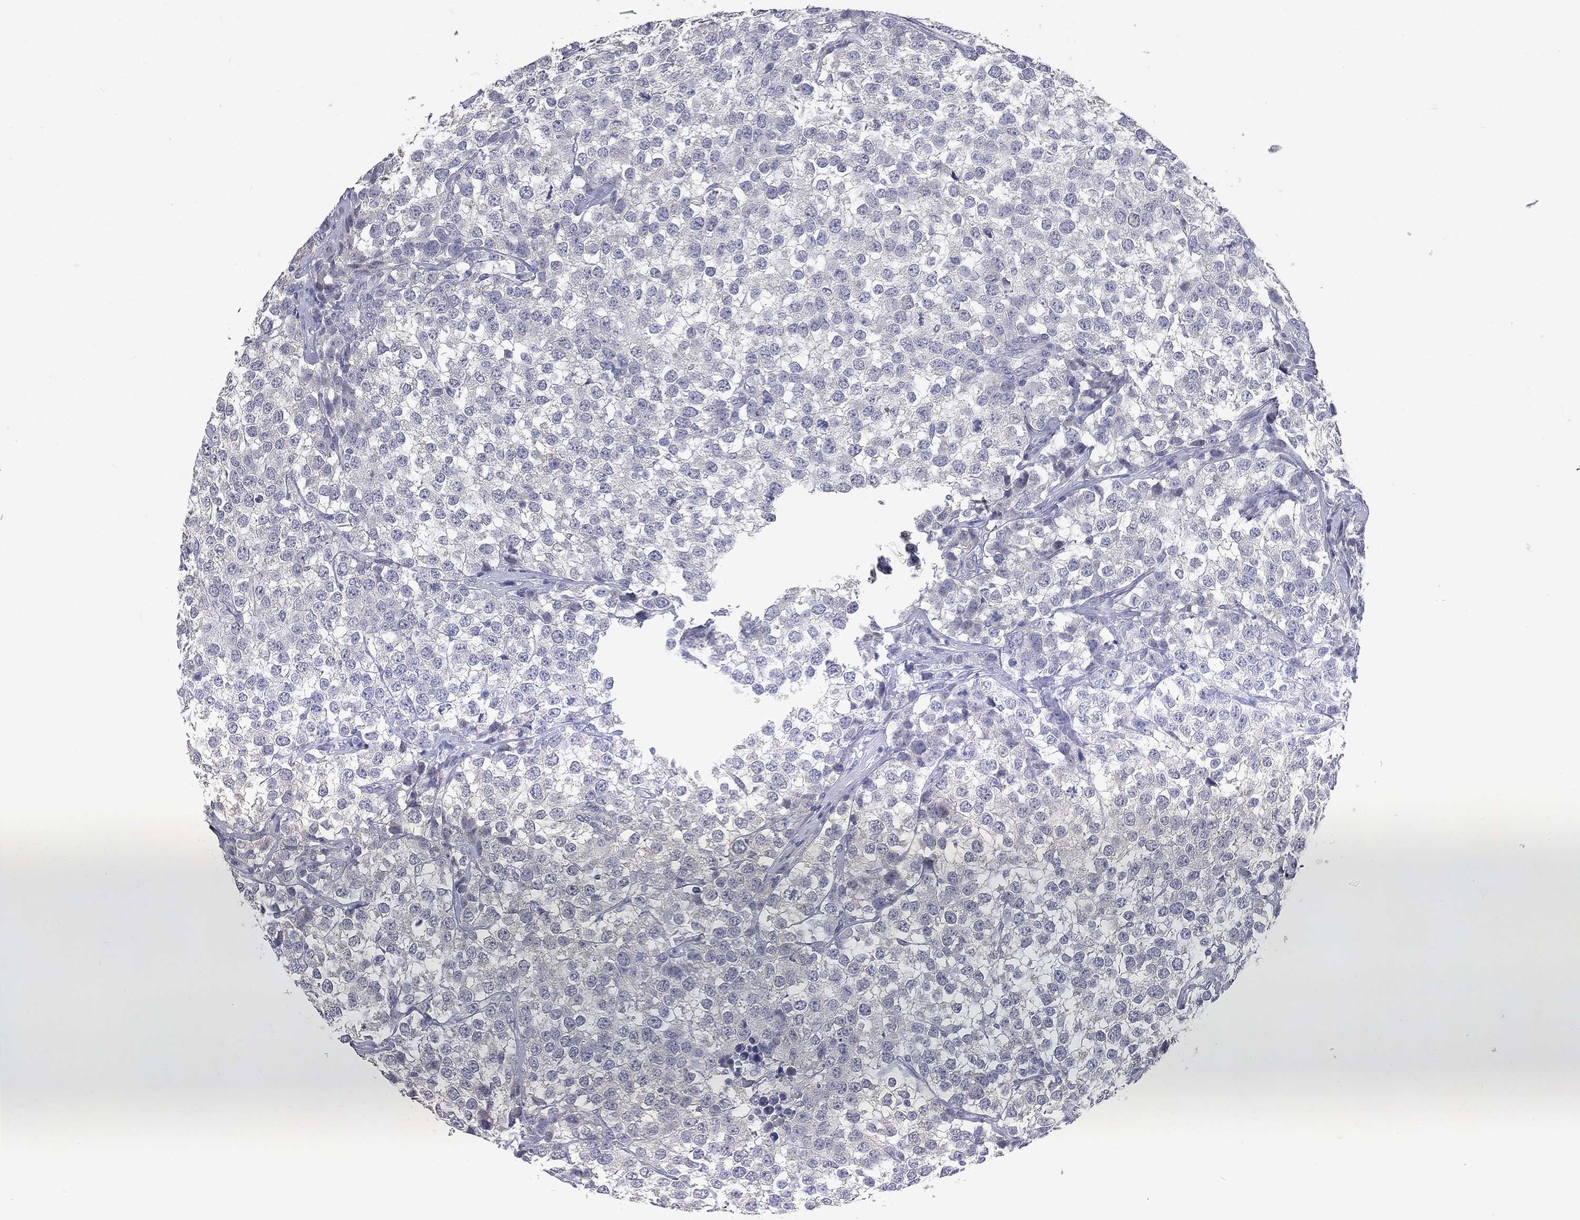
{"staining": {"intensity": "negative", "quantity": "none", "location": "none"}, "tissue": "testis cancer", "cell_type": "Tumor cells", "image_type": "cancer", "snomed": [{"axis": "morphology", "description": "Seminoma, NOS"}, {"axis": "topography", "description": "Testis"}], "caption": "Human testis cancer (seminoma) stained for a protein using immunohistochemistry (IHC) shows no expression in tumor cells.", "gene": "NOS2", "patient": {"sex": "male", "age": 59}}